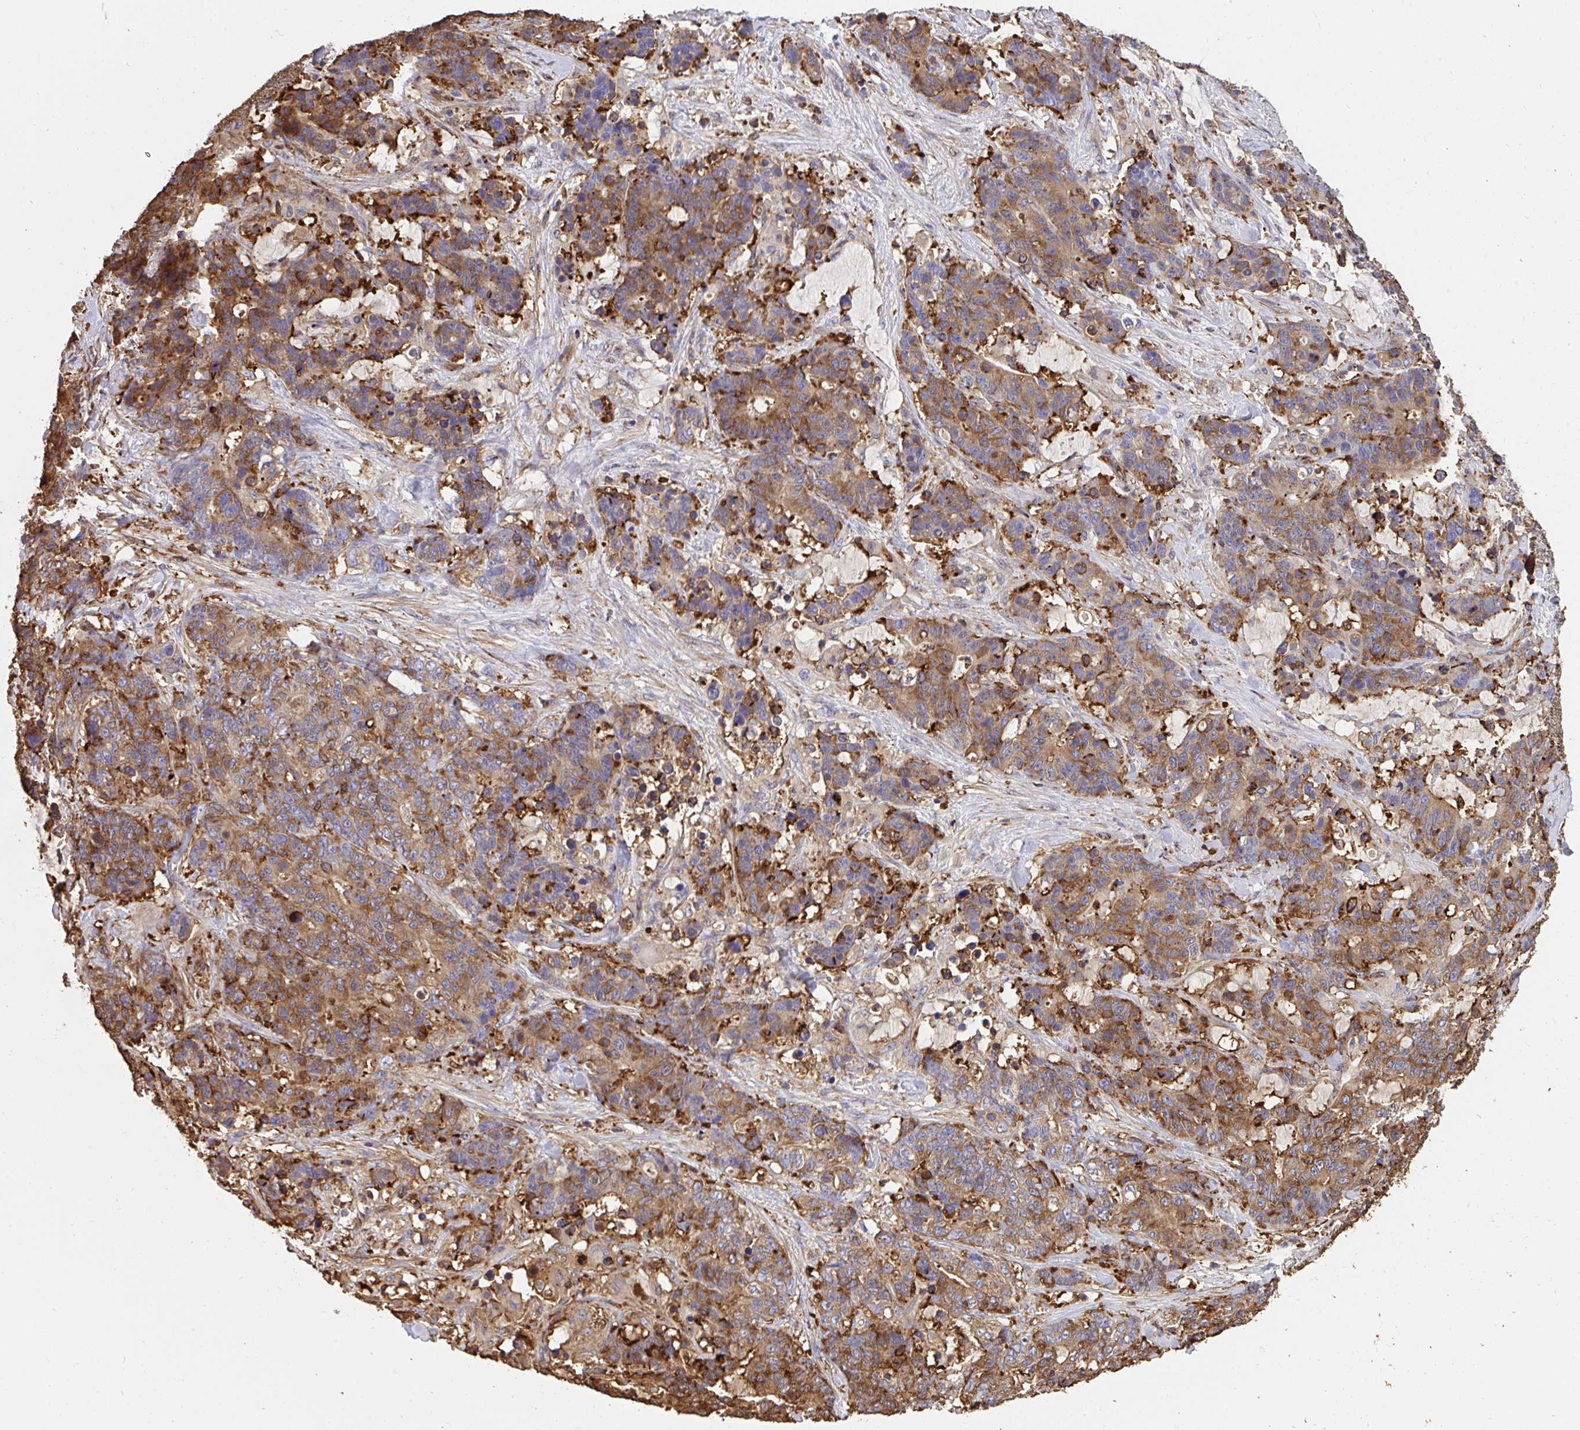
{"staining": {"intensity": "strong", "quantity": "25%-75%", "location": "cytoplasmic/membranous"}, "tissue": "stomach cancer", "cell_type": "Tumor cells", "image_type": "cancer", "snomed": [{"axis": "morphology", "description": "Normal tissue, NOS"}, {"axis": "morphology", "description": "Adenocarcinoma, NOS"}, {"axis": "topography", "description": "Stomach"}], "caption": "Adenocarcinoma (stomach) stained with IHC reveals strong cytoplasmic/membranous staining in approximately 25%-75% of tumor cells. Ihc stains the protein in brown and the nuclei are stained blue.", "gene": "CFL1", "patient": {"sex": "female", "age": 64}}